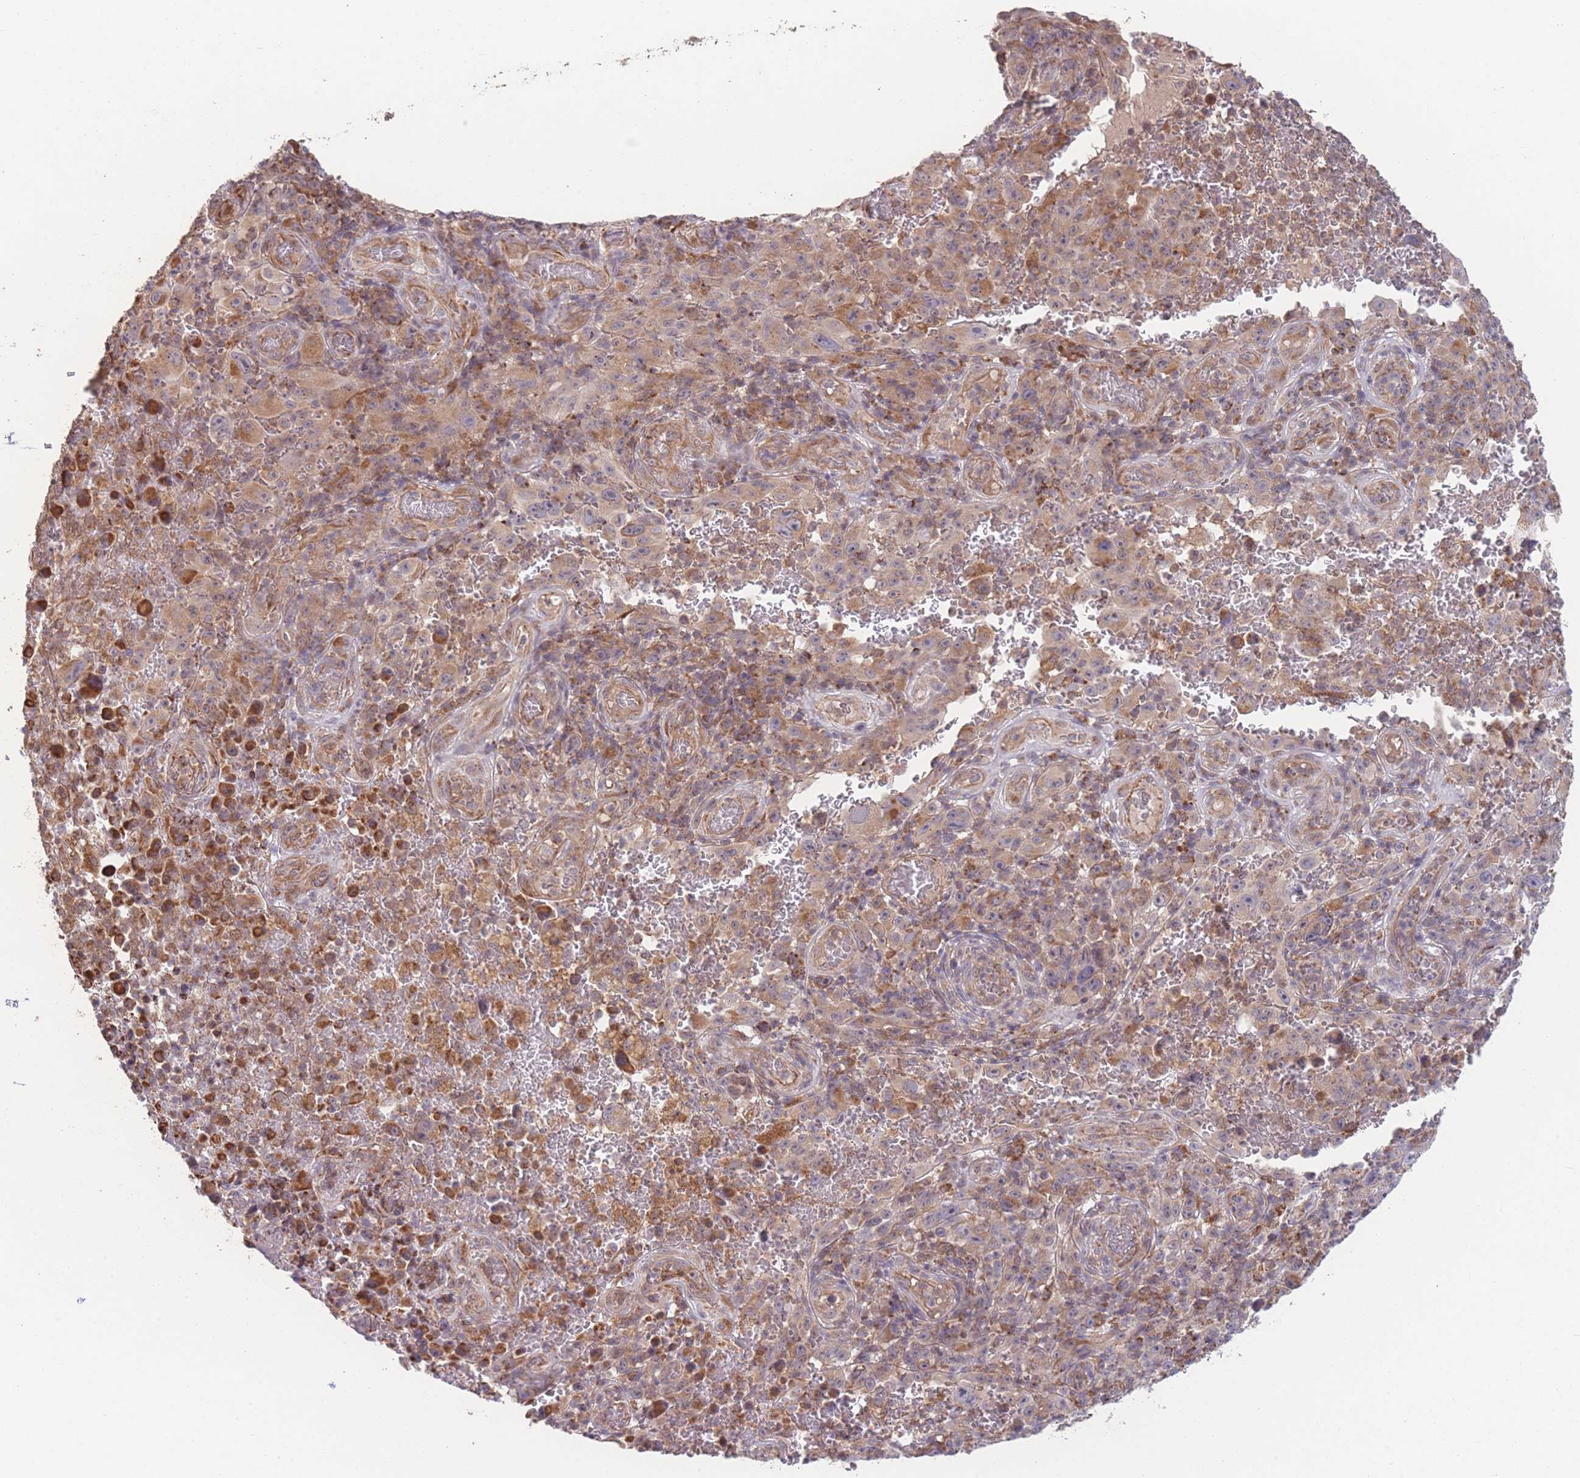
{"staining": {"intensity": "weak", "quantity": "25%-75%", "location": "cytoplasmic/membranous"}, "tissue": "melanoma", "cell_type": "Tumor cells", "image_type": "cancer", "snomed": [{"axis": "morphology", "description": "Malignant melanoma, NOS"}, {"axis": "topography", "description": "Skin"}], "caption": "About 25%-75% of tumor cells in human melanoma exhibit weak cytoplasmic/membranous protein expression as visualized by brown immunohistochemical staining.", "gene": "PXMP4", "patient": {"sex": "female", "age": 82}}